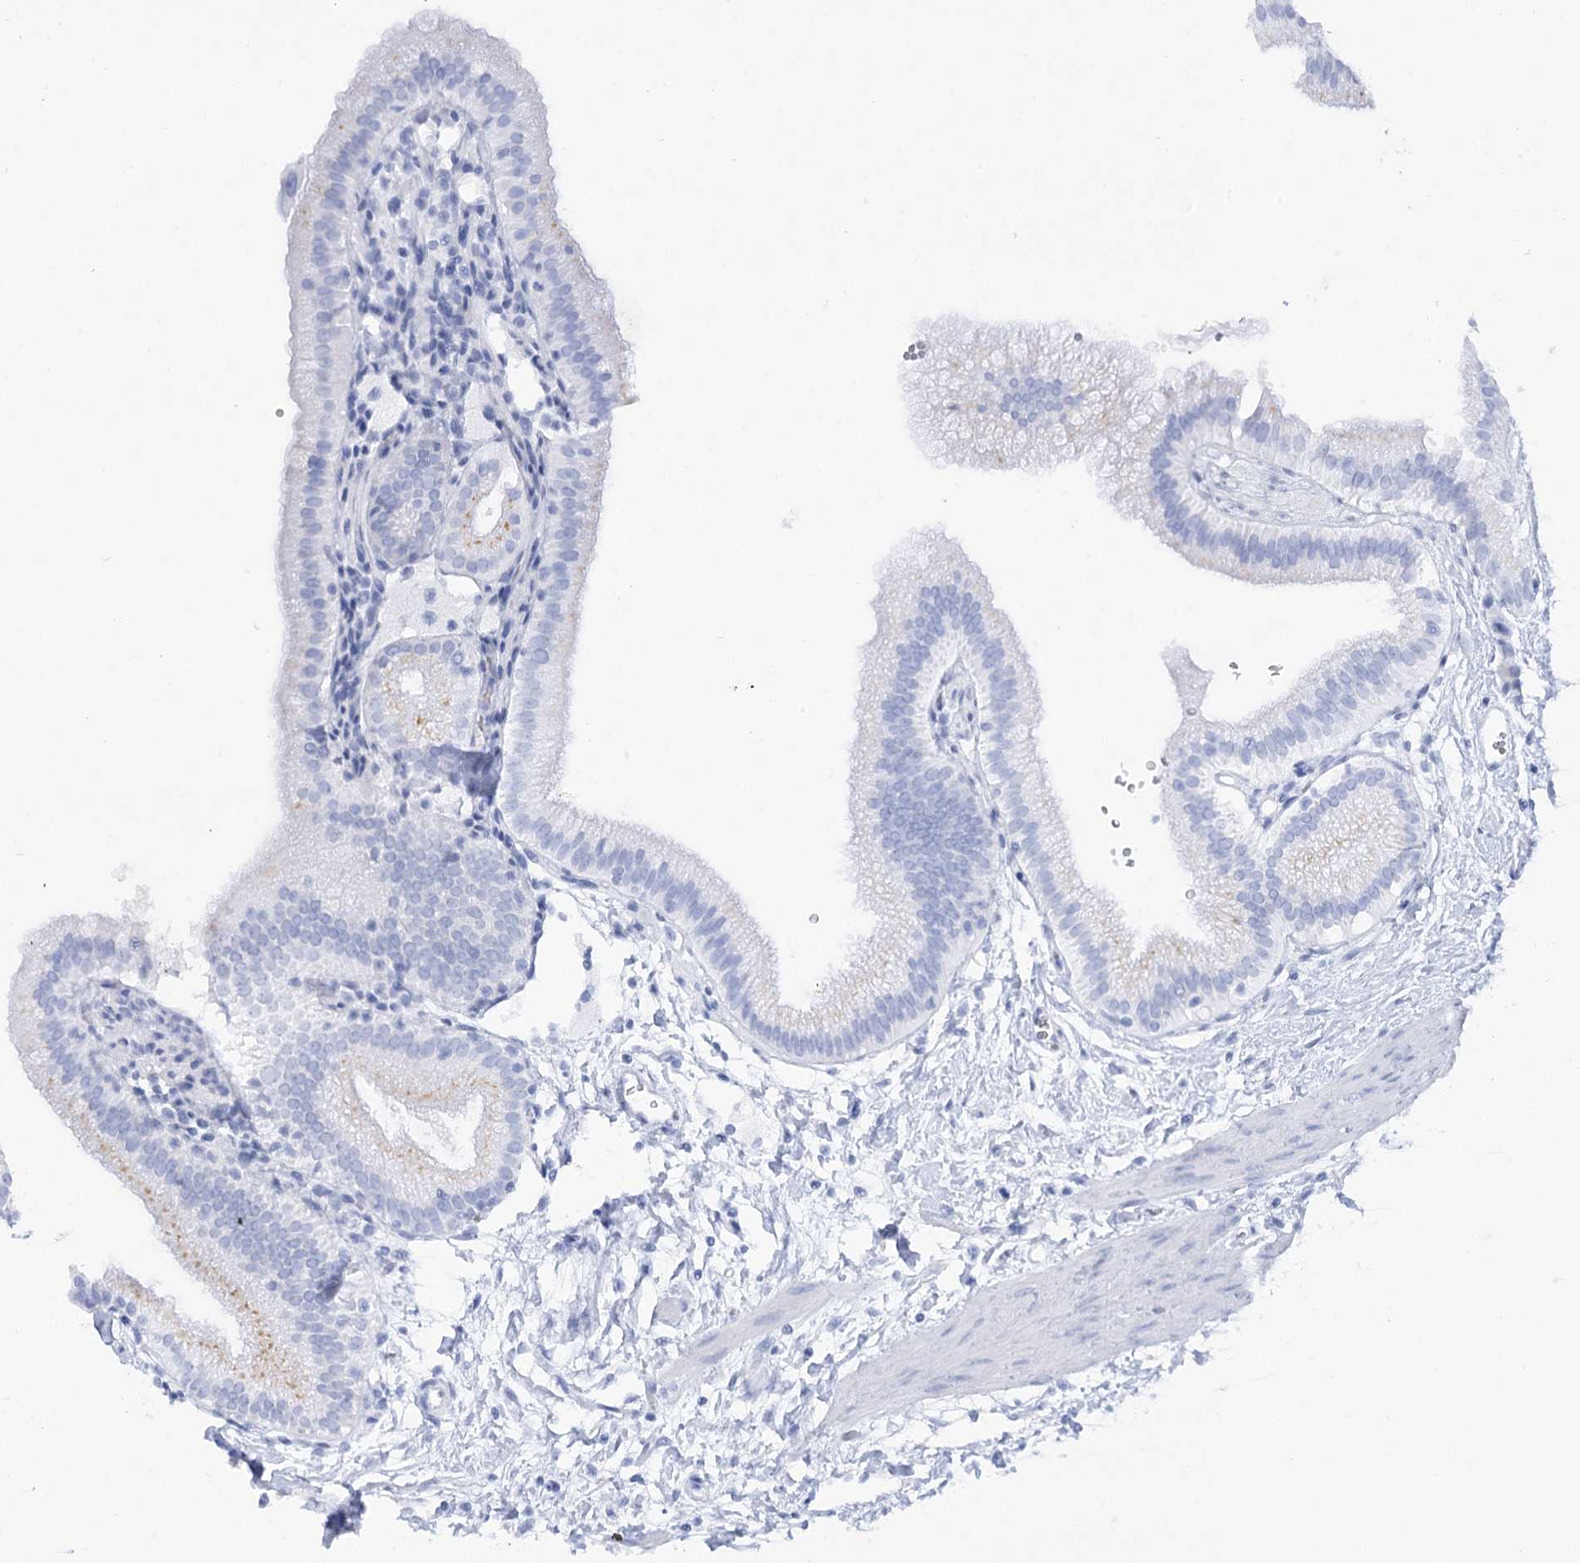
{"staining": {"intensity": "moderate", "quantity": "25%-75%", "location": "cytoplasmic/membranous"}, "tissue": "gallbladder", "cell_type": "Glandular cells", "image_type": "normal", "snomed": [{"axis": "morphology", "description": "Normal tissue, NOS"}, {"axis": "topography", "description": "Gallbladder"}], "caption": "A histopathology image of gallbladder stained for a protein shows moderate cytoplasmic/membranous brown staining in glandular cells. The staining was performed using DAB, with brown indicating positive protein expression. Nuclei are stained blue with hematoxylin.", "gene": "SIAE", "patient": {"sex": "male", "age": 55}}